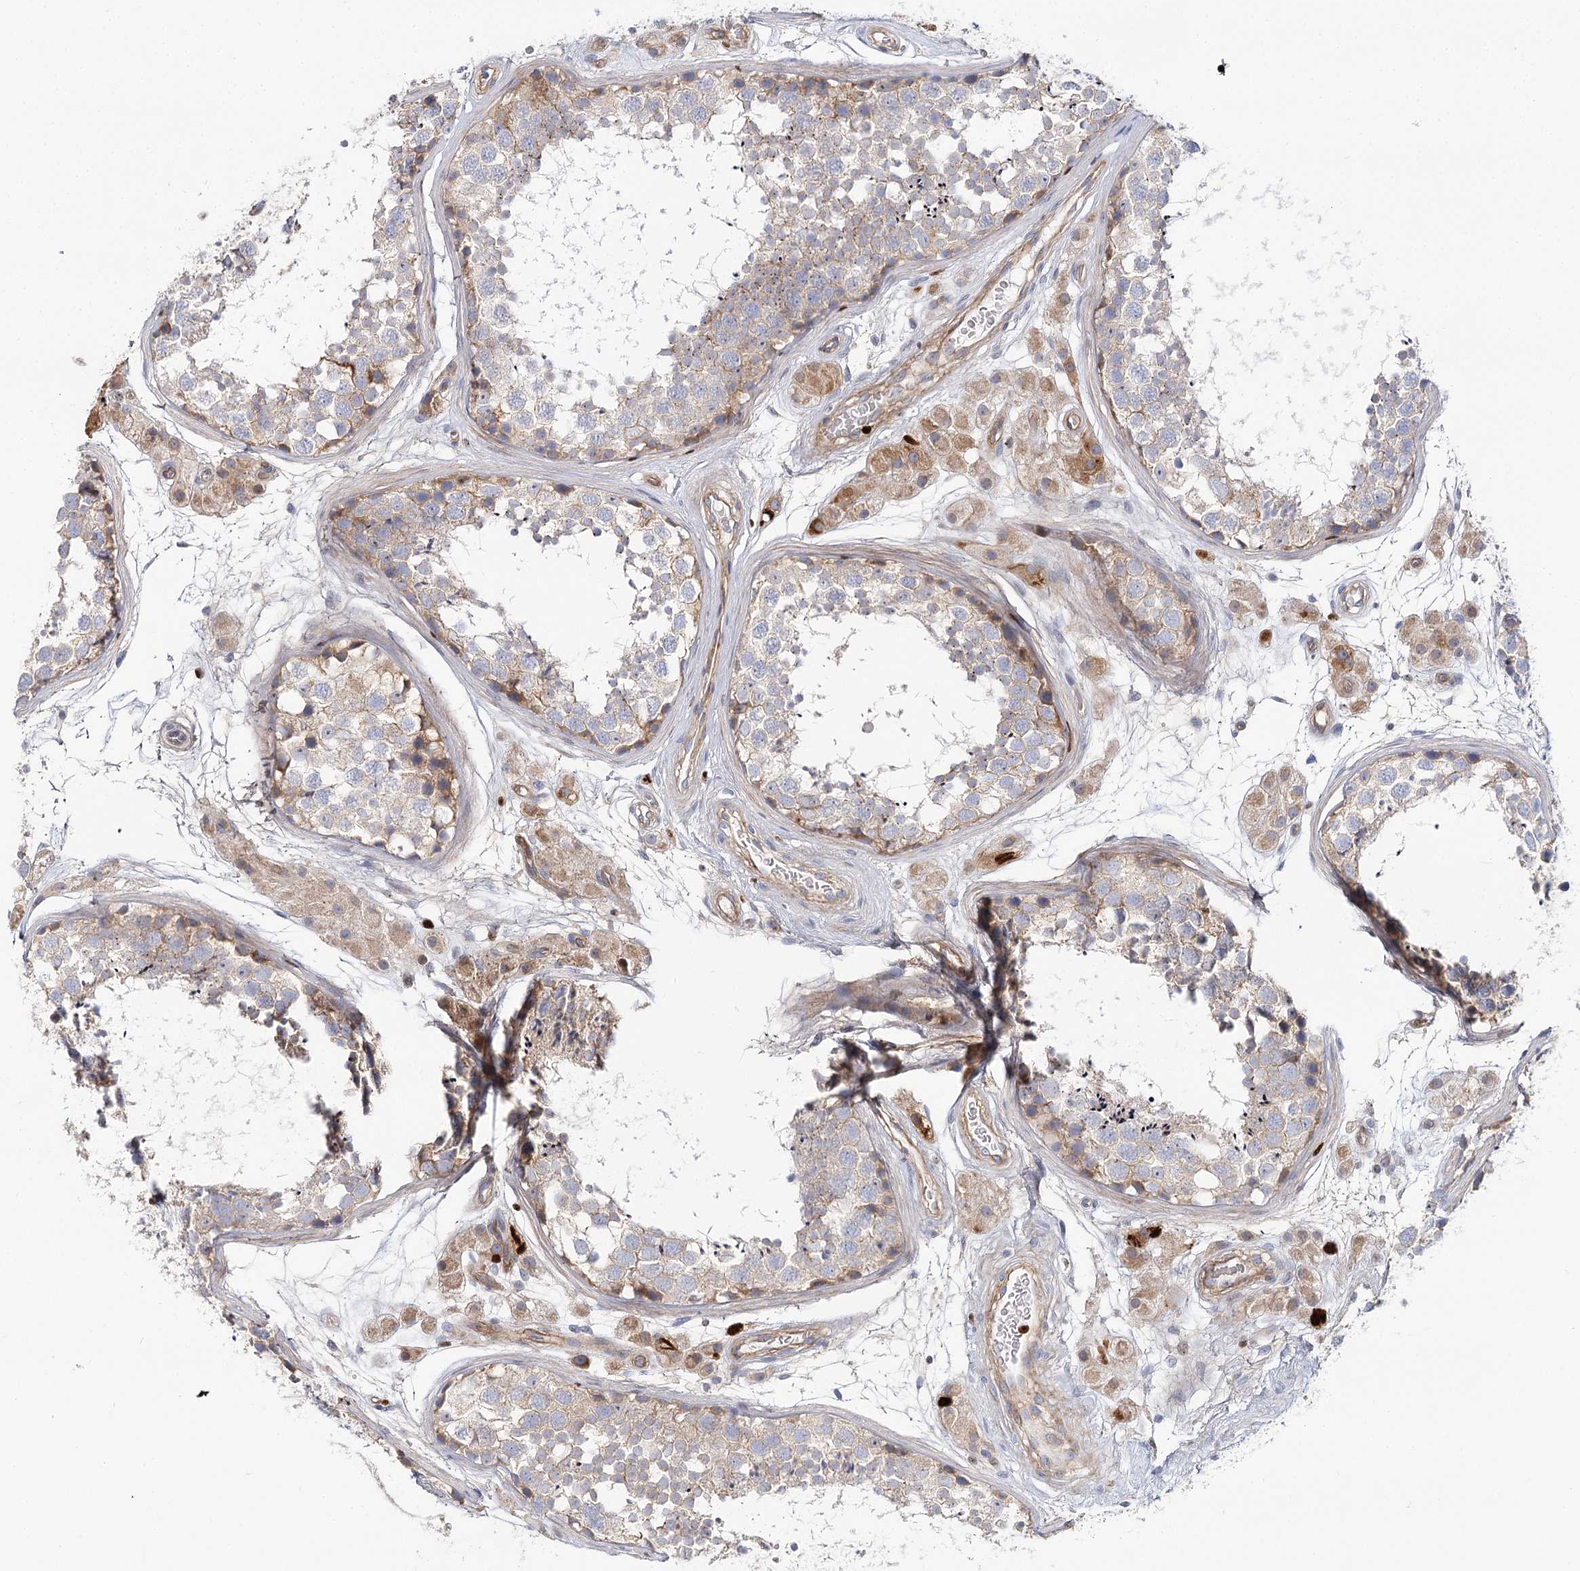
{"staining": {"intensity": "moderate", "quantity": "<25%", "location": "cytoplasmic/membranous"}, "tissue": "testis", "cell_type": "Cells in seminiferous ducts", "image_type": "normal", "snomed": [{"axis": "morphology", "description": "Normal tissue, NOS"}, {"axis": "topography", "description": "Testis"}], "caption": "A high-resolution image shows IHC staining of unremarkable testis, which reveals moderate cytoplasmic/membranous expression in about <25% of cells in seminiferous ducts. The protein of interest is stained brown, and the nuclei are stained in blue (DAB (3,3'-diaminobenzidine) IHC with brightfield microscopy, high magnification).", "gene": "C11orf52", "patient": {"sex": "male", "age": 56}}